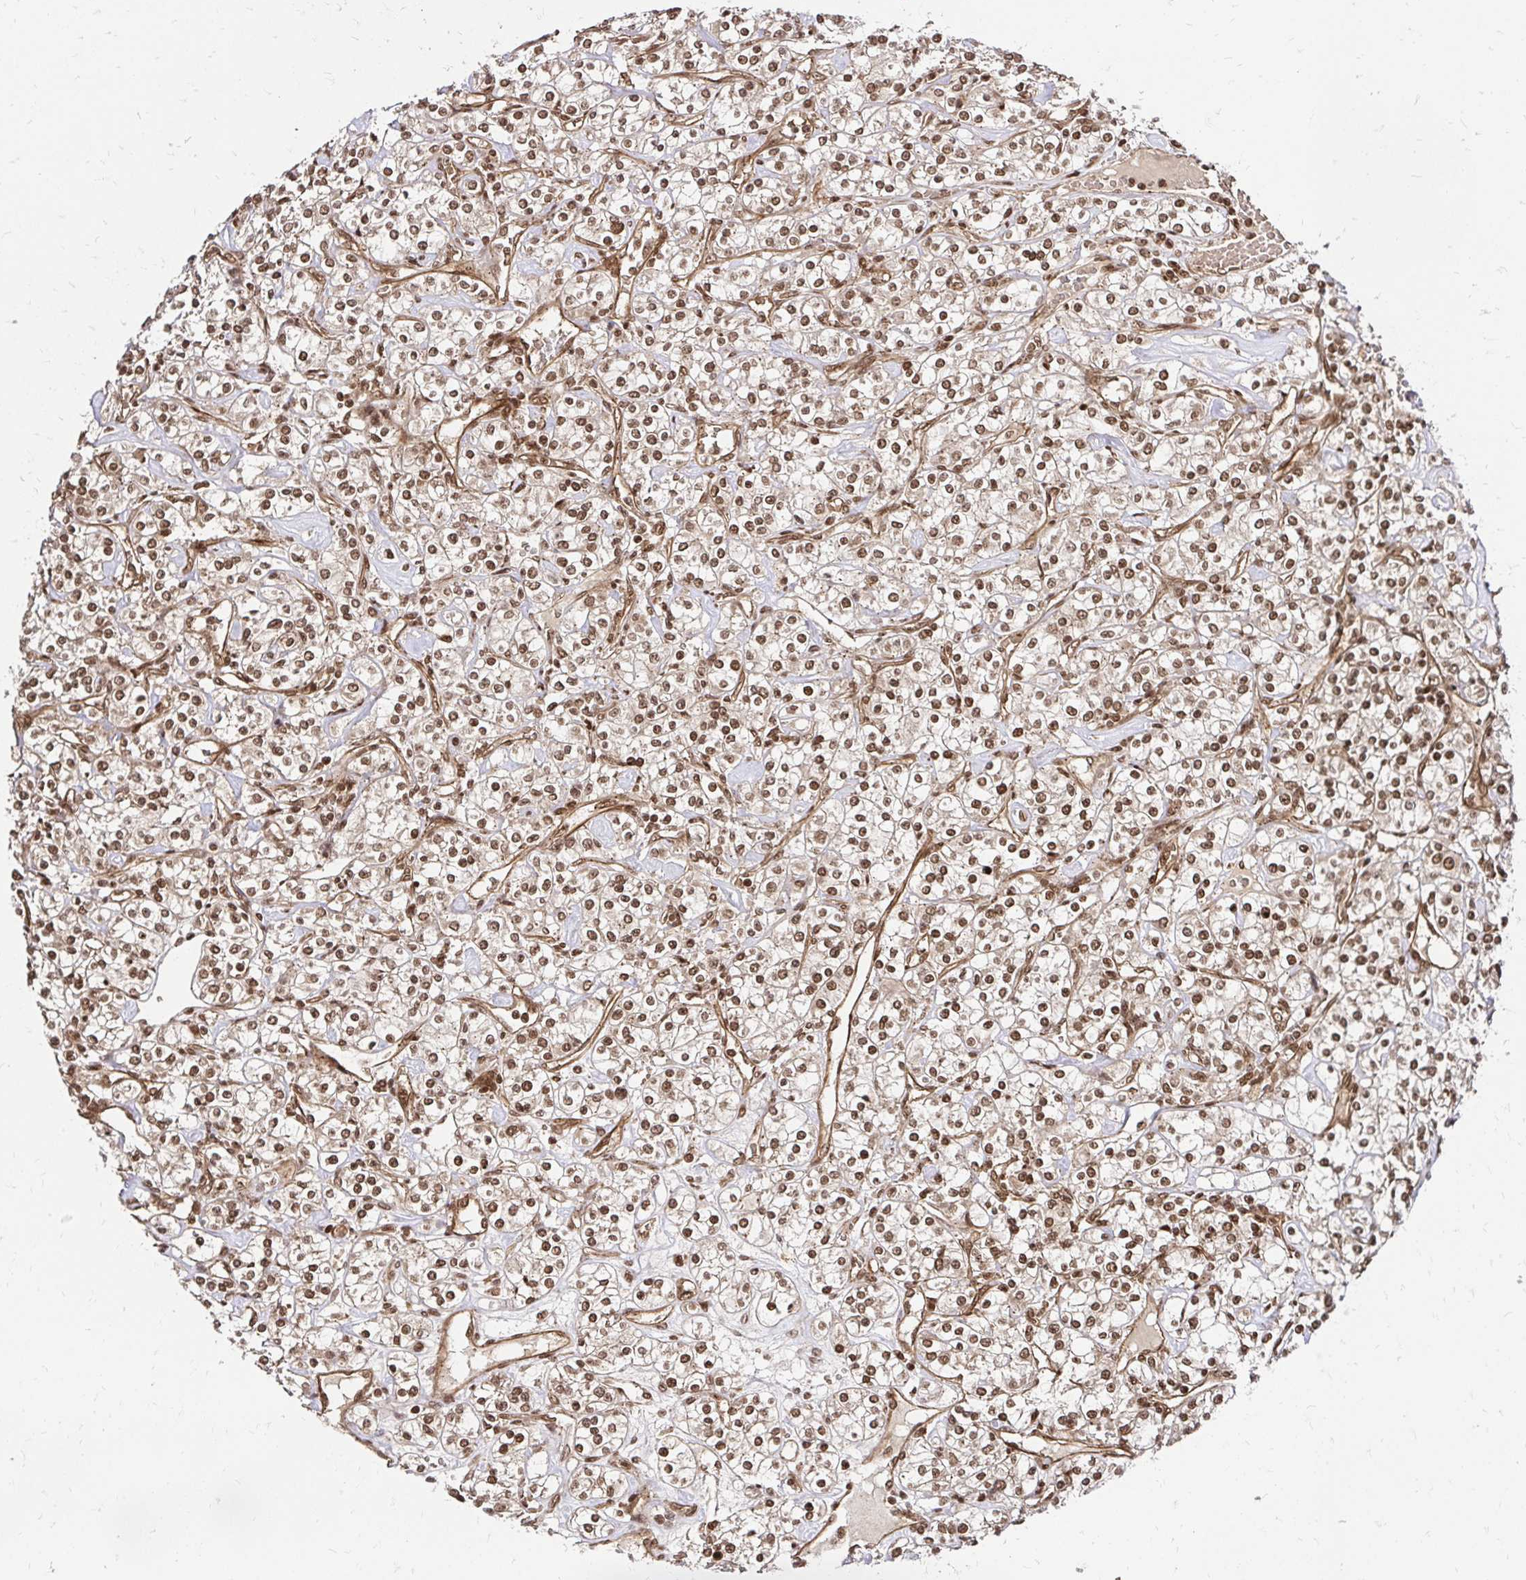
{"staining": {"intensity": "moderate", "quantity": ">75%", "location": "nuclear"}, "tissue": "renal cancer", "cell_type": "Tumor cells", "image_type": "cancer", "snomed": [{"axis": "morphology", "description": "Adenocarcinoma, NOS"}, {"axis": "topography", "description": "Kidney"}], "caption": "Tumor cells reveal moderate nuclear staining in about >75% of cells in renal cancer. (brown staining indicates protein expression, while blue staining denotes nuclei).", "gene": "GLYR1", "patient": {"sex": "male", "age": 77}}